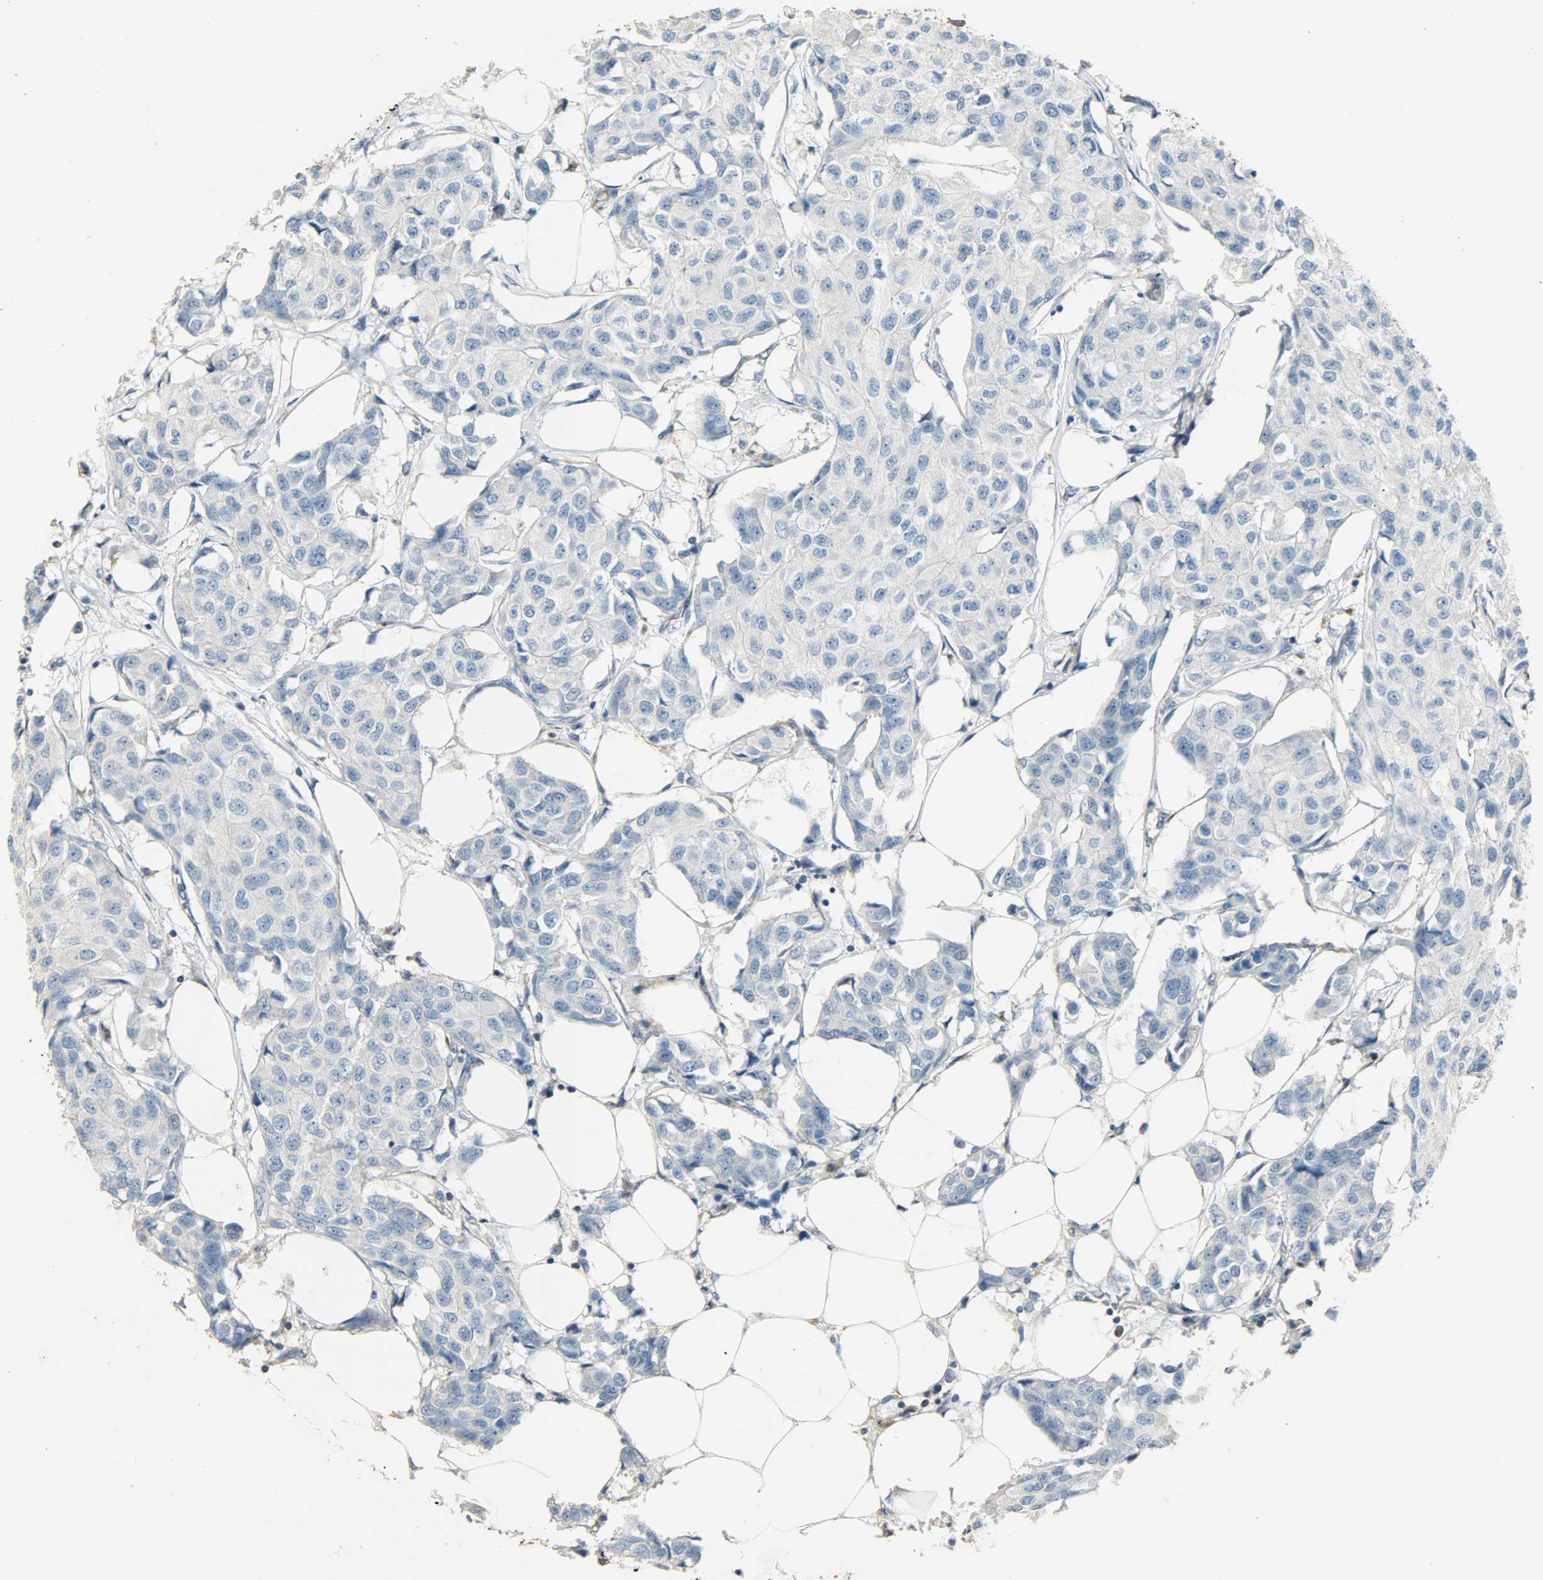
{"staining": {"intensity": "negative", "quantity": "none", "location": "none"}, "tissue": "breast cancer", "cell_type": "Tumor cells", "image_type": "cancer", "snomed": [{"axis": "morphology", "description": "Duct carcinoma"}, {"axis": "topography", "description": "Breast"}], "caption": "Tumor cells are negative for brown protein staining in breast cancer.", "gene": "NNT", "patient": {"sex": "female", "age": 80}}